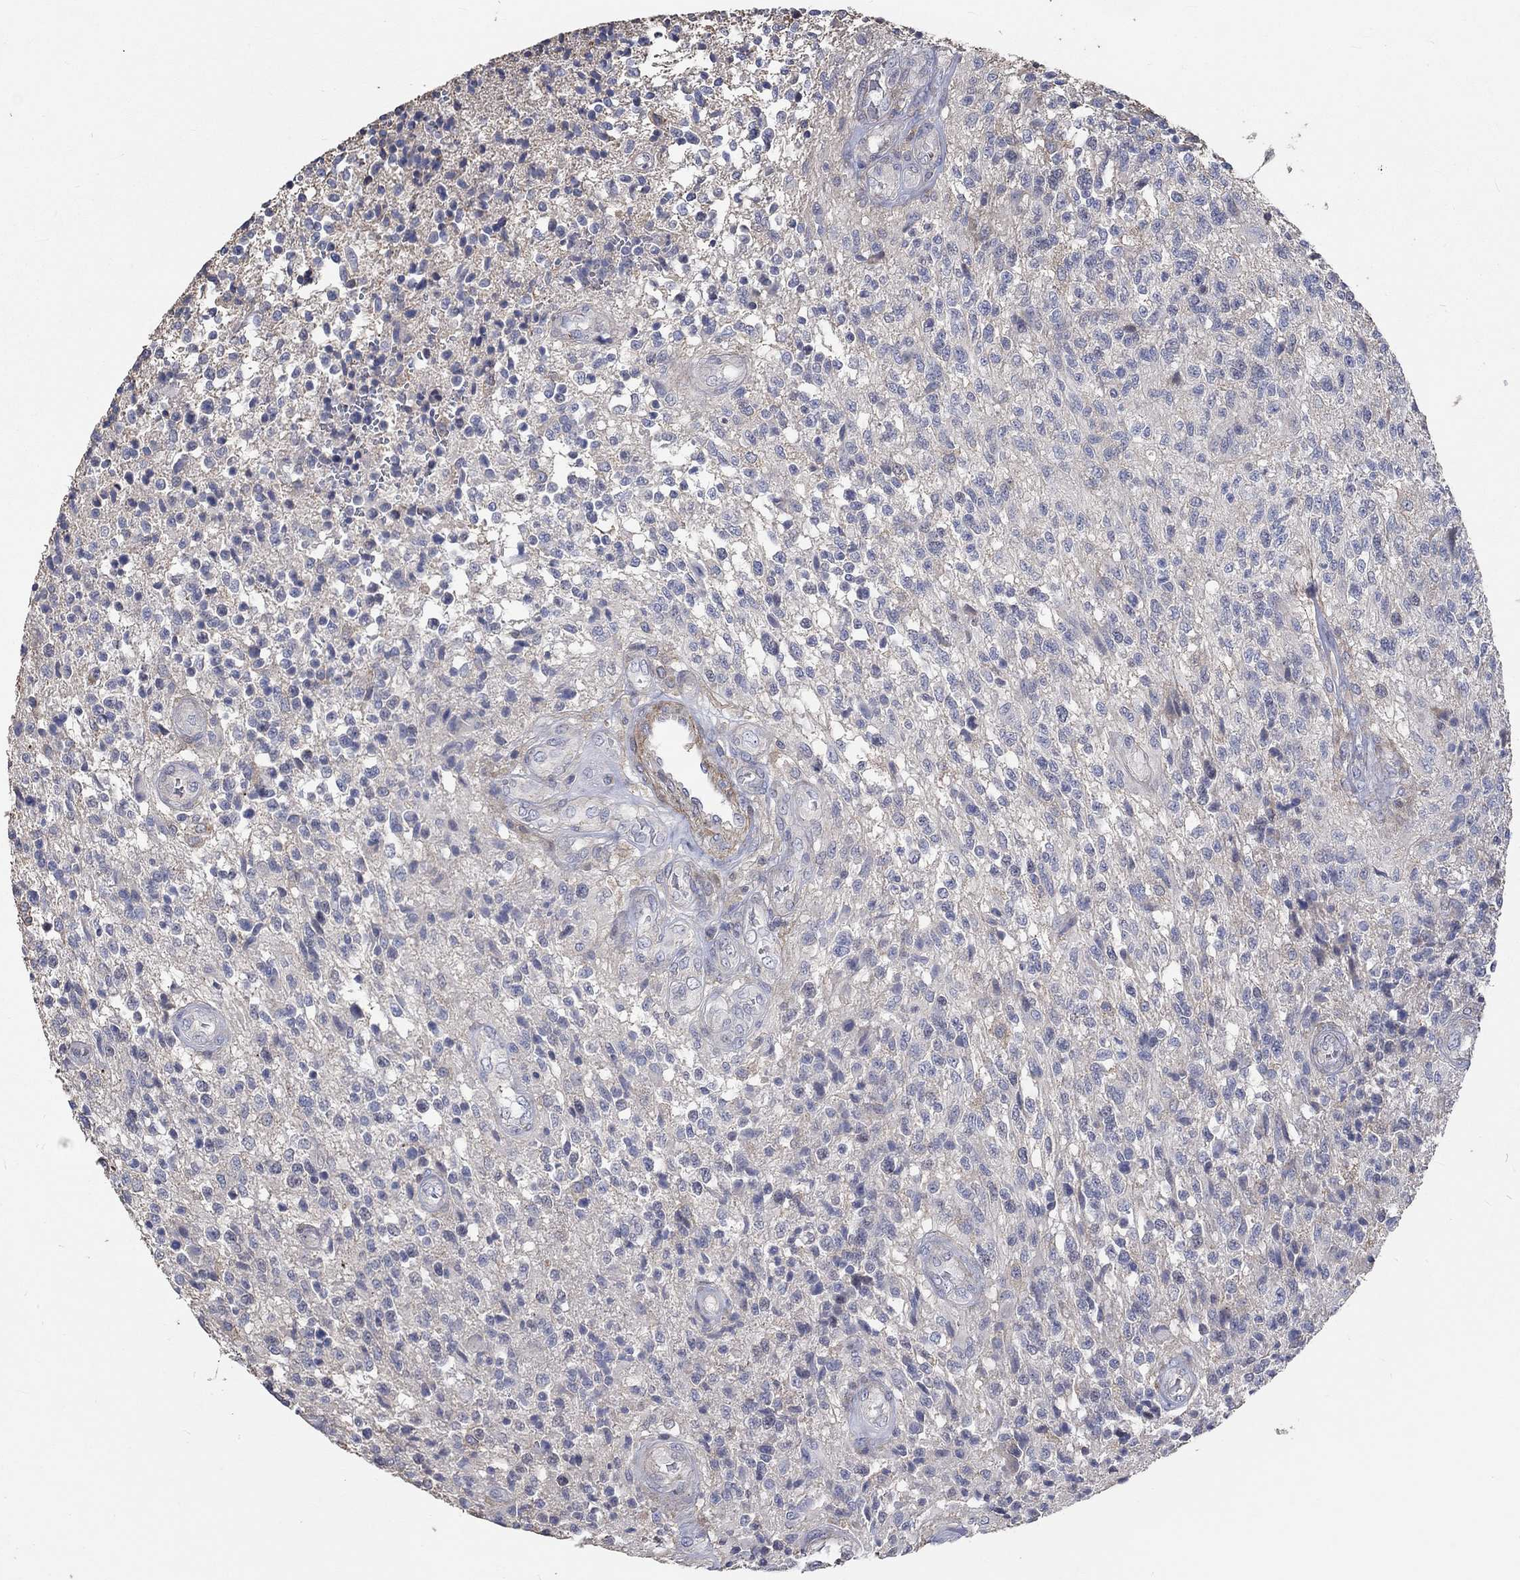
{"staining": {"intensity": "negative", "quantity": "none", "location": "none"}, "tissue": "glioma", "cell_type": "Tumor cells", "image_type": "cancer", "snomed": [{"axis": "morphology", "description": "Glioma, malignant, High grade"}, {"axis": "topography", "description": "Brain"}], "caption": "The histopathology image demonstrates no significant staining in tumor cells of malignant glioma (high-grade).", "gene": "TNFAIP8L3", "patient": {"sex": "male", "age": 56}}